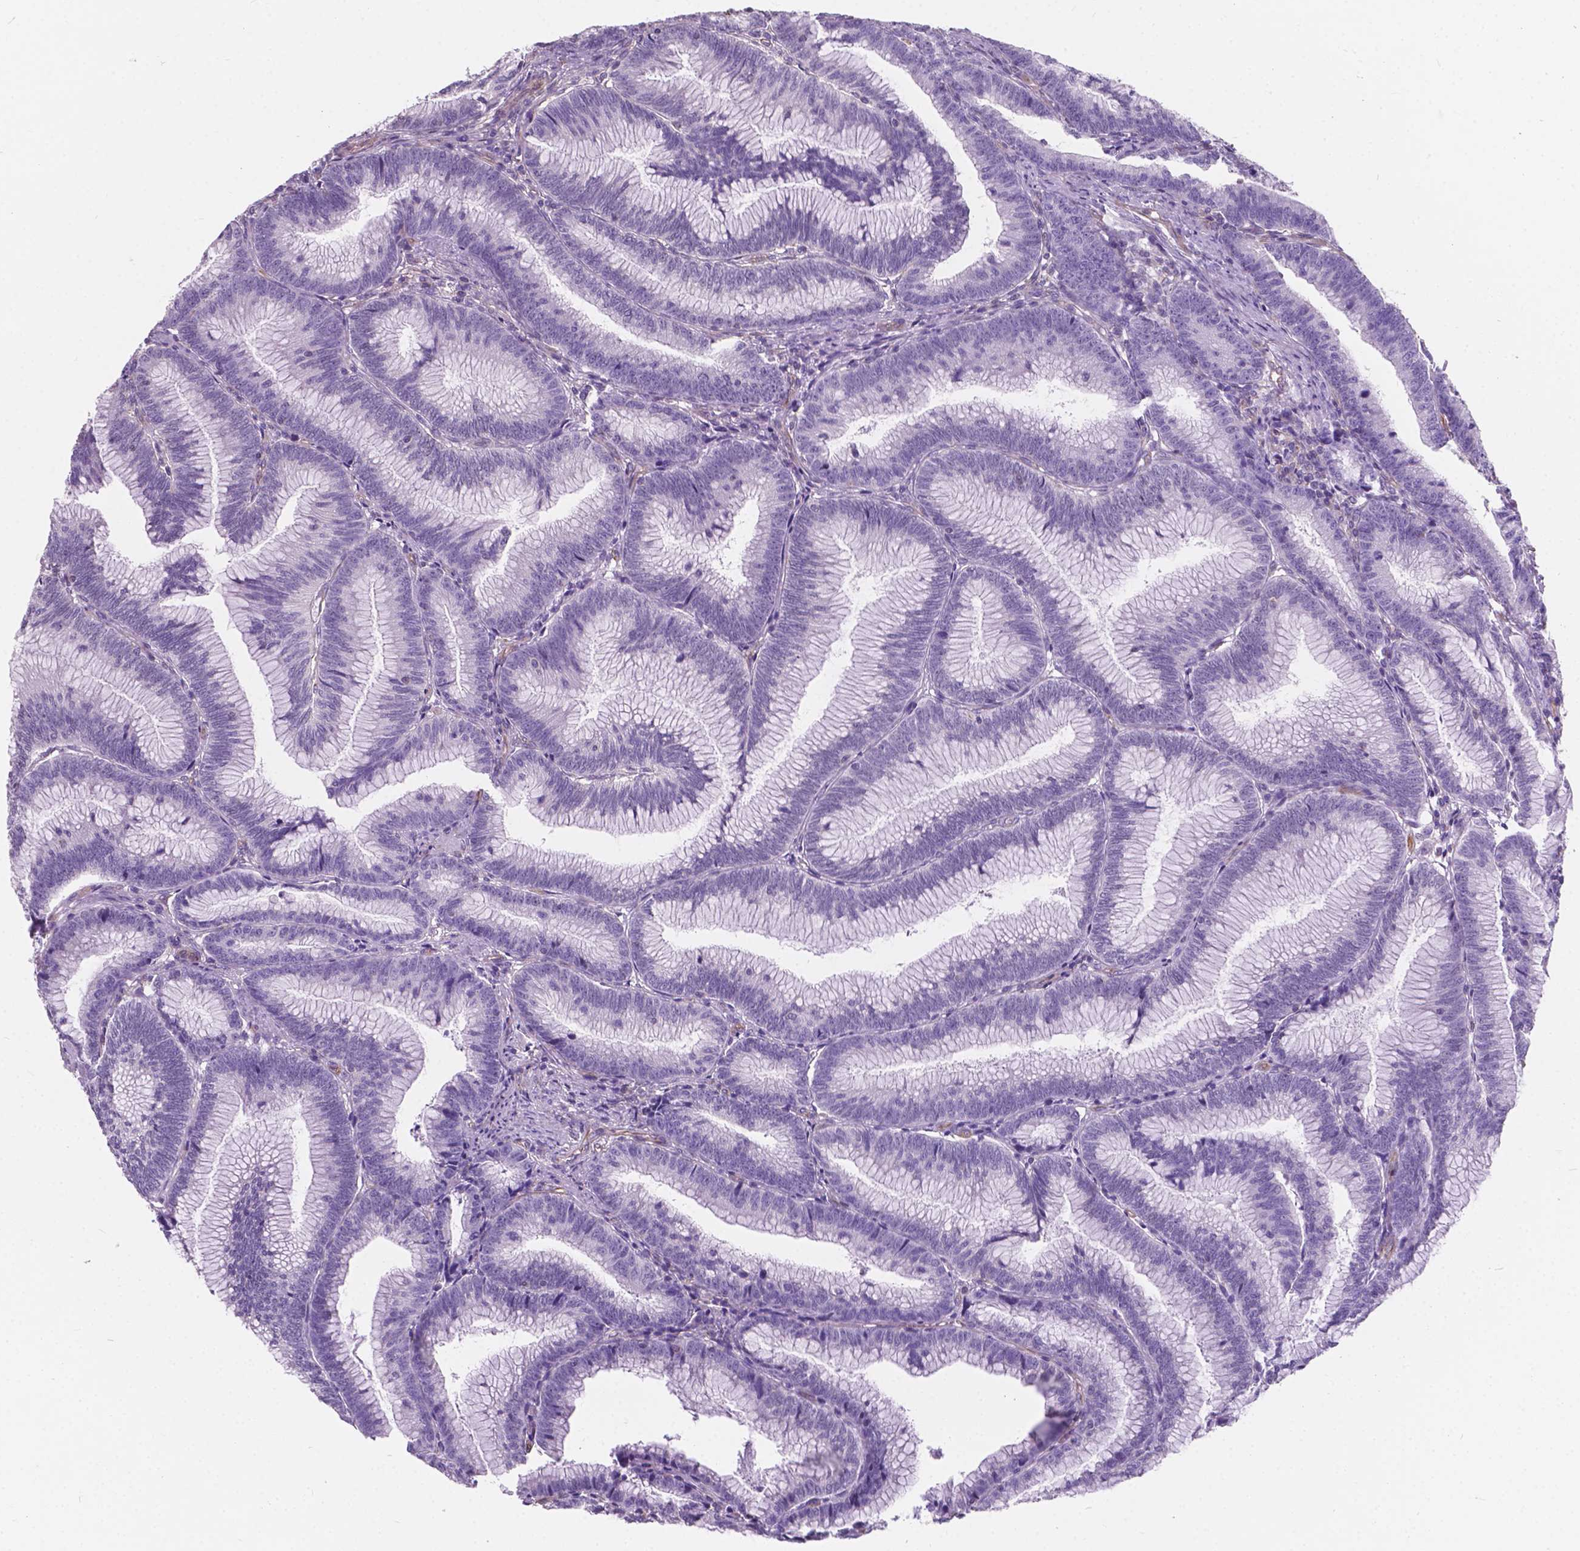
{"staining": {"intensity": "negative", "quantity": "none", "location": "none"}, "tissue": "colorectal cancer", "cell_type": "Tumor cells", "image_type": "cancer", "snomed": [{"axis": "morphology", "description": "Adenocarcinoma, NOS"}, {"axis": "topography", "description": "Colon"}], "caption": "Colorectal cancer (adenocarcinoma) was stained to show a protein in brown. There is no significant expression in tumor cells.", "gene": "AMOT", "patient": {"sex": "female", "age": 78}}